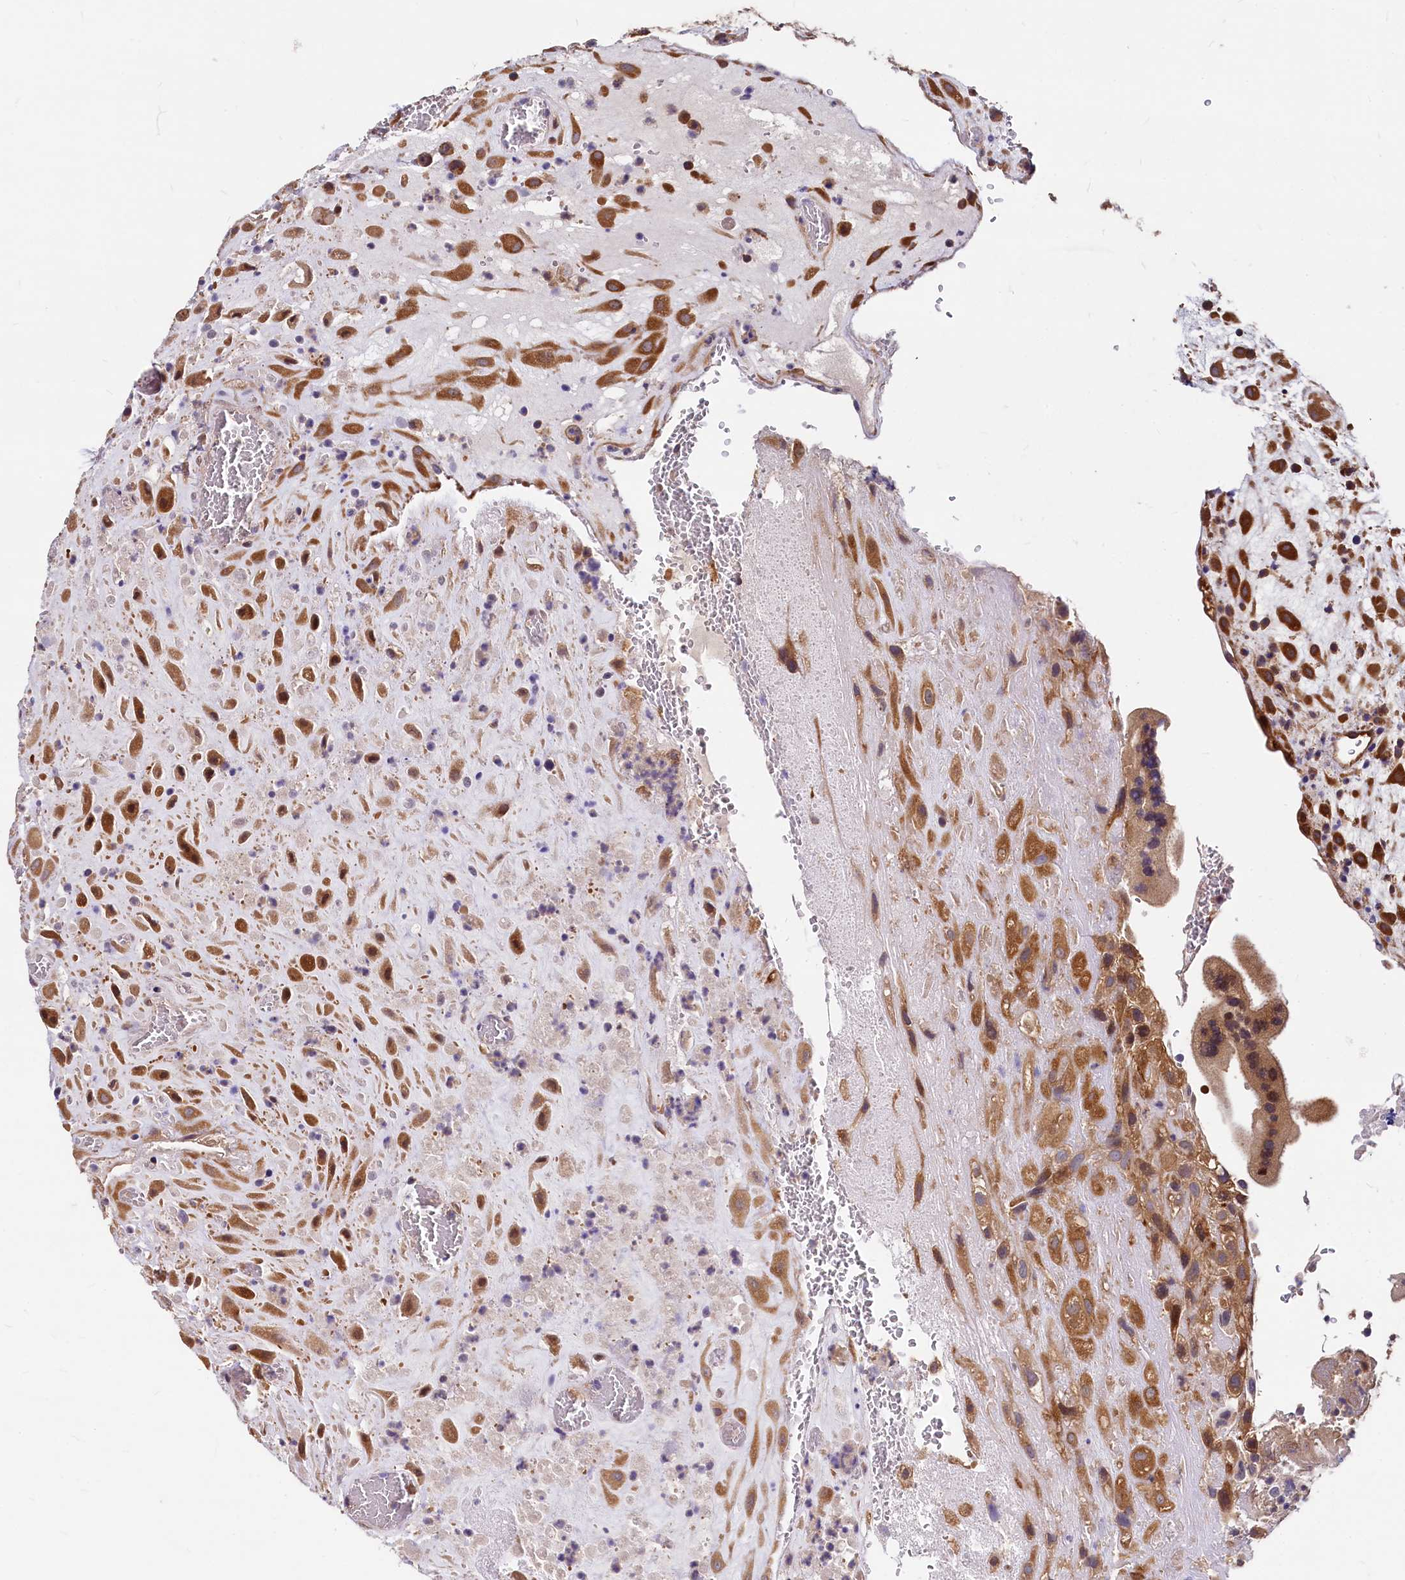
{"staining": {"intensity": "strong", "quantity": ">75%", "location": "cytoplasmic/membranous"}, "tissue": "placenta", "cell_type": "Decidual cells", "image_type": "normal", "snomed": [{"axis": "morphology", "description": "Normal tissue, NOS"}, {"axis": "topography", "description": "Placenta"}], "caption": "Immunohistochemistry photomicrograph of benign placenta: human placenta stained using immunohistochemistry (IHC) demonstrates high levels of strong protein expression localized specifically in the cytoplasmic/membranous of decidual cells, appearing as a cytoplasmic/membranous brown color.", "gene": "EIF2B2", "patient": {"sex": "female", "age": 35}}